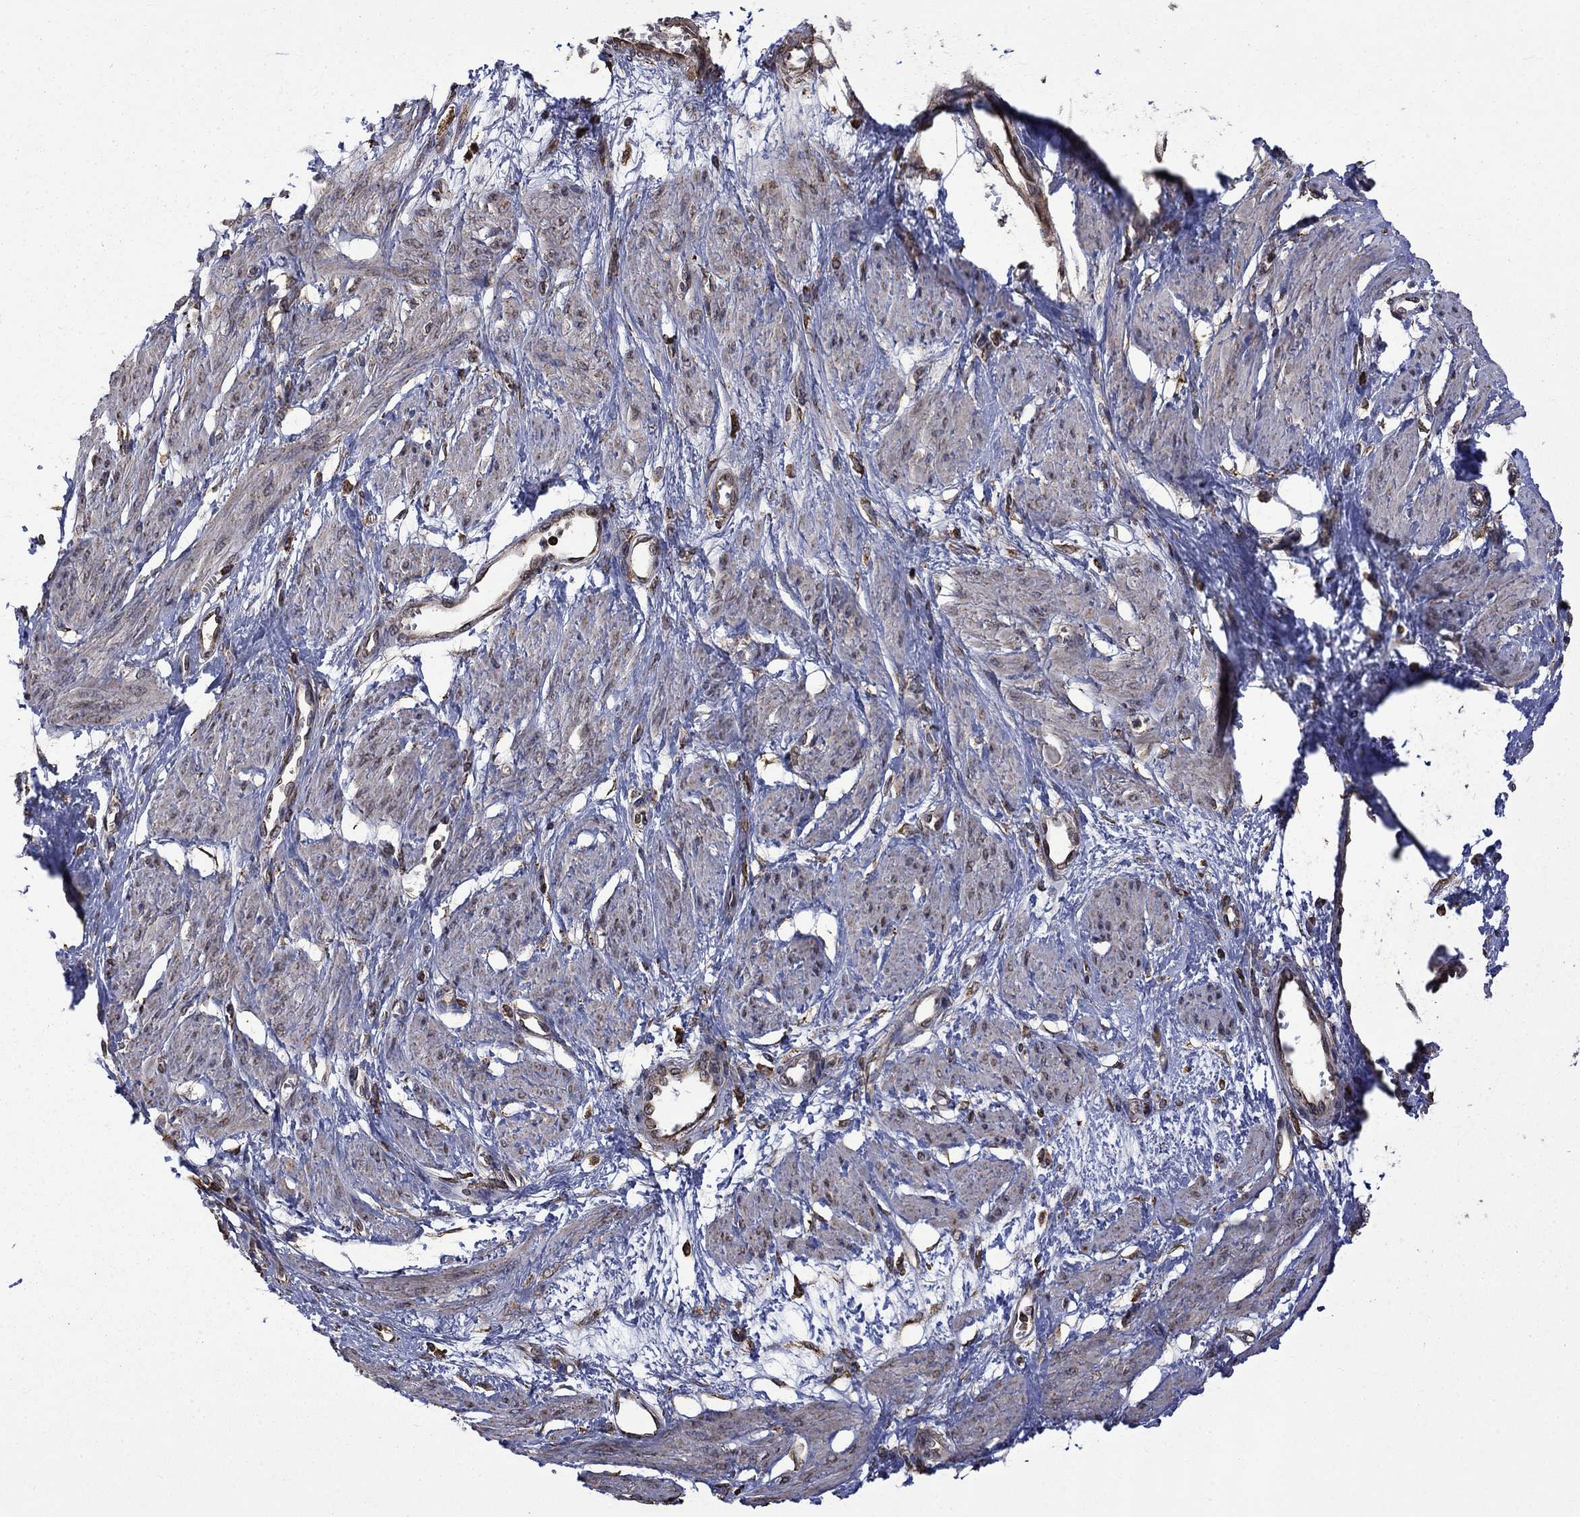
{"staining": {"intensity": "negative", "quantity": "none", "location": "none"}, "tissue": "smooth muscle", "cell_type": "Smooth muscle cells", "image_type": "normal", "snomed": [{"axis": "morphology", "description": "Normal tissue, NOS"}, {"axis": "topography", "description": "Smooth muscle"}, {"axis": "topography", "description": "Uterus"}], "caption": "Protein analysis of normal smooth muscle exhibits no significant staining in smooth muscle cells.", "gene": "ESRRA", "patient": {"sex": "female", "age": 39}}